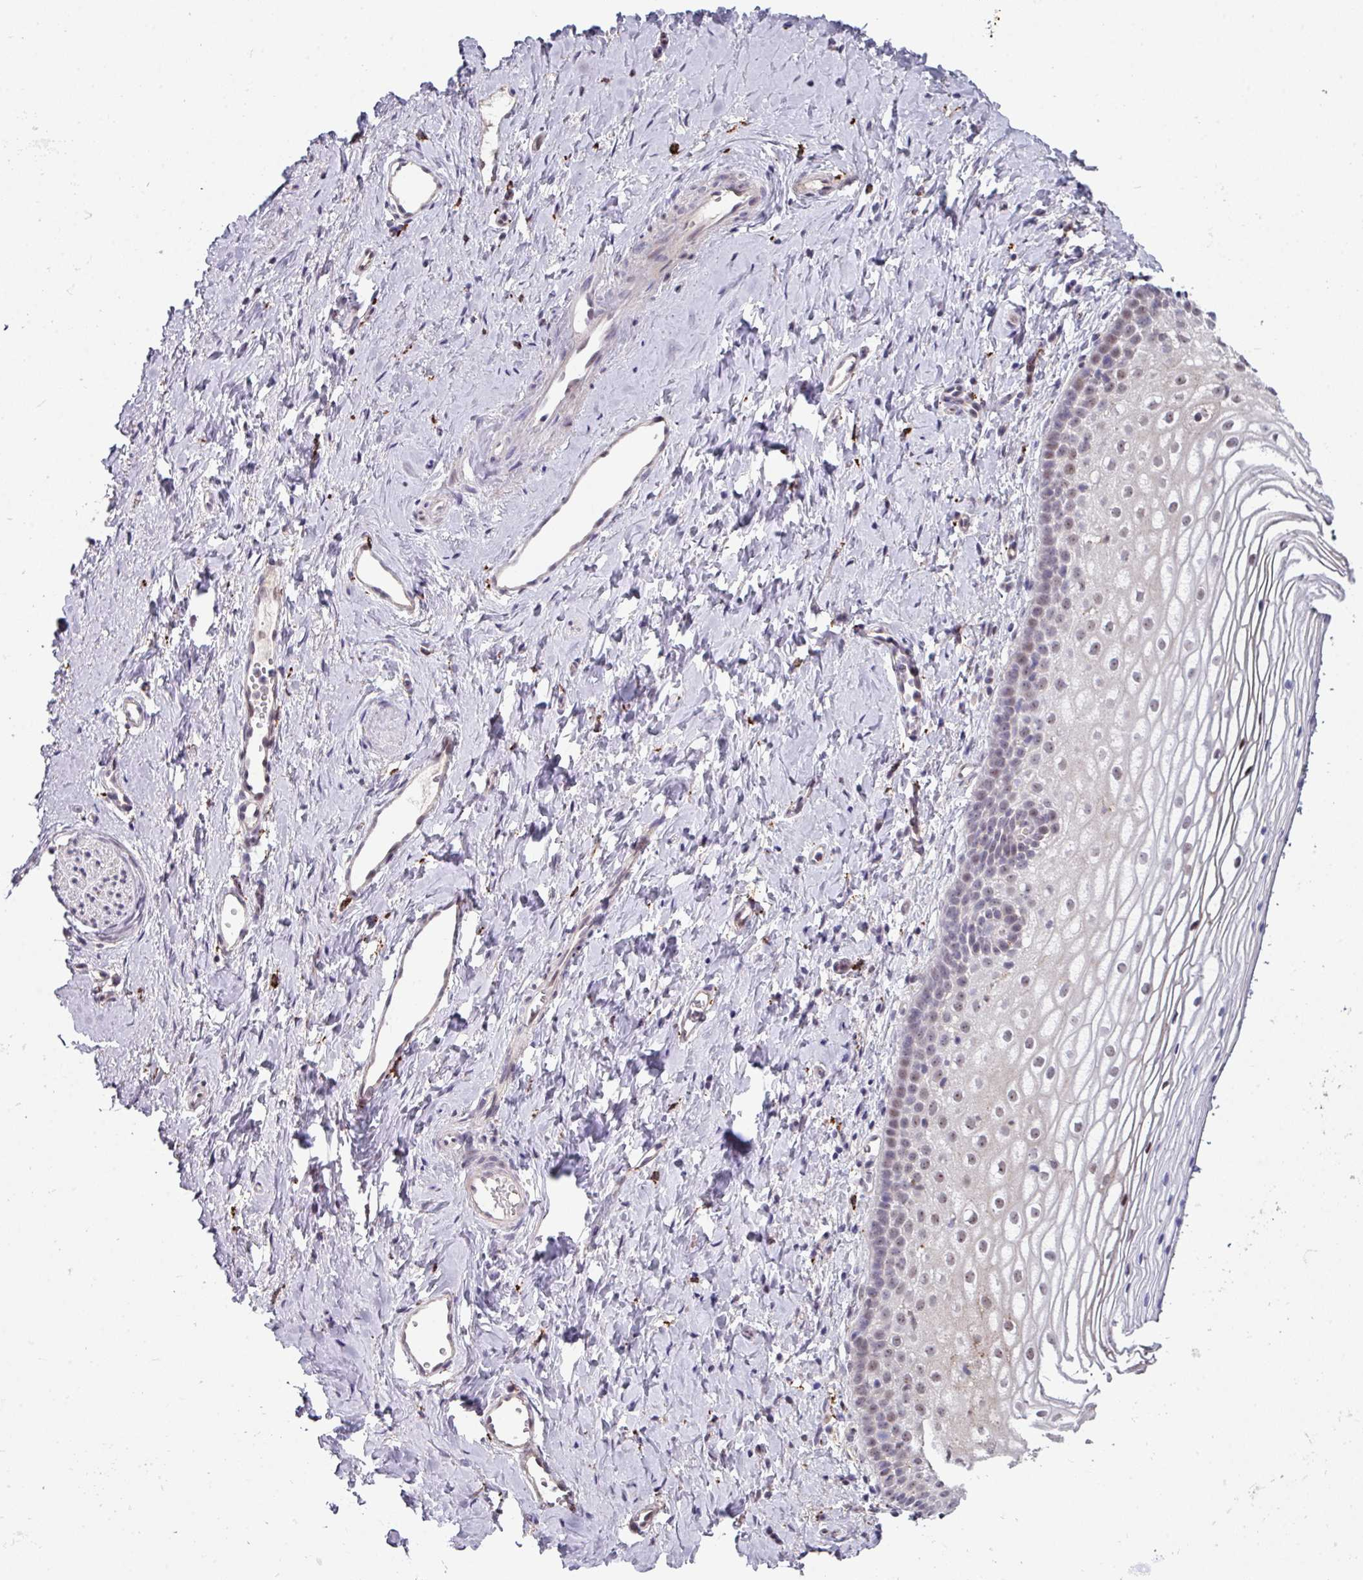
{"staining": {"intensity": "moderate", "quantity": "25%-75%", "location": "nuclear"}, "tissue": "vagina", "cell_type": "Squamous epithelial cells", "image_type": "normal", "snomed": [{"axis": "morphology", "description": "Normal tissue, NOS"}, {"axis": "topography", "description": "Vagina"}], "caption": "Immunohistochemistry (DAB (3,3'-diaminobenzidine)) staining of benign human vagina displays moderate nuclear protein expression in approximately 25%-75% of squamous epithelial cells.", "gene": "BMS1", "patient": {"sex": "female", "age": 56}}